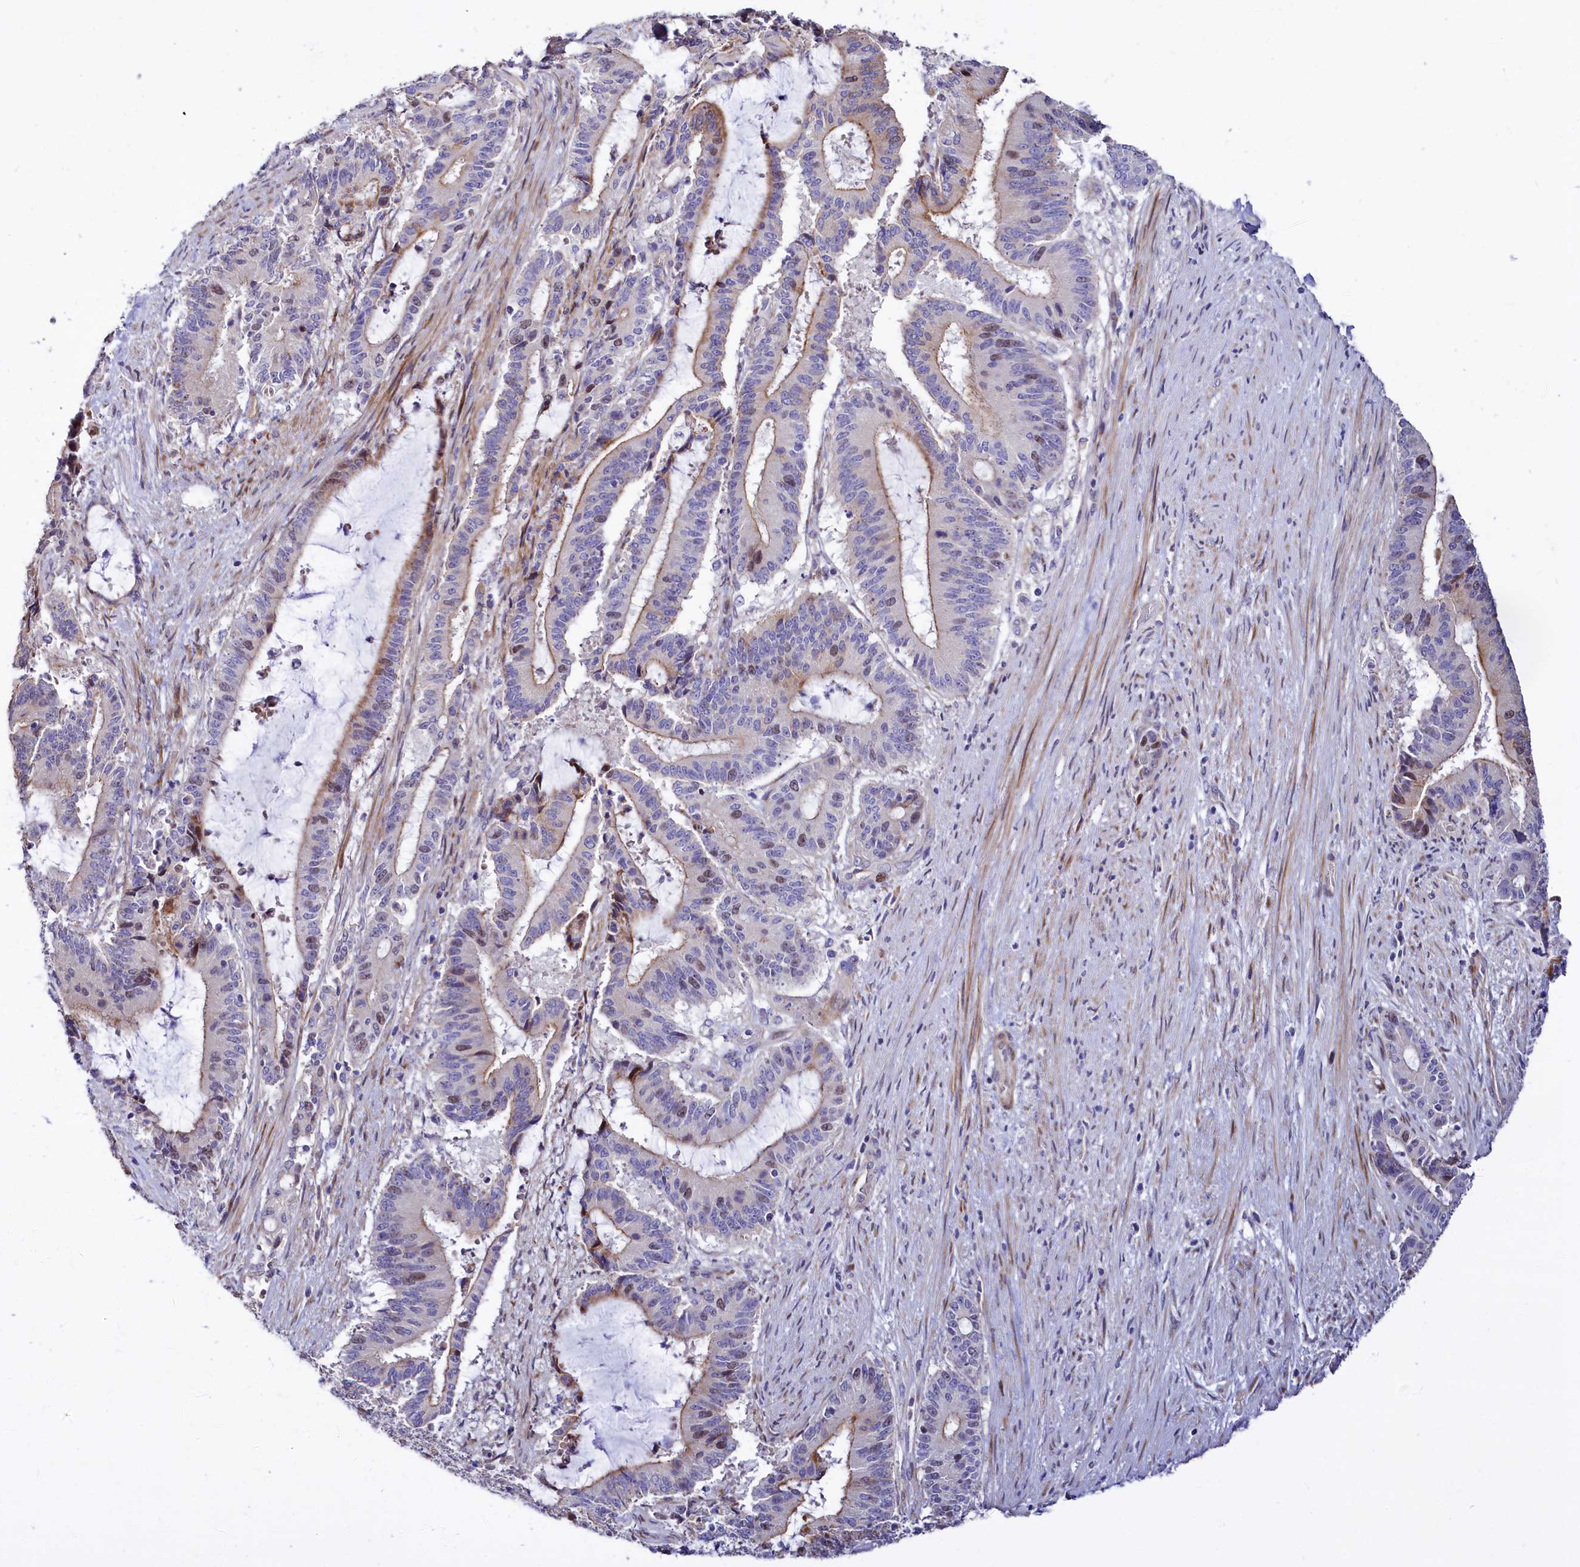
{"staining": {"intensity": "moderate", "quantity": "<25%", "location": "cytoplasmic/membranous,nuclear"}, "tissue": "liver cancer", "cell_type": "Tumor cells", "image_type": "cancer", "snomed": [{"axis": "morphology", "description": "Normal tissue, NOS"}, {"axis": "morphology", "description": "Cholangiocarcinoma"}, {"axis": "topography", "description": "Liver"}, {"axis": "topography", "description": "Peripheral nerve tissue"}], "caption": "Liver cholangiocarcinoma was stained to show a protein in brown. There is low levels of moderate cytoplasmic/membranous and nuclear expression in about <25% of tumor cells. (IHC, brightfield microscopy, high magnification).", "gene": "WNT8A", "patient": {"sex": "female", "age": 73}}